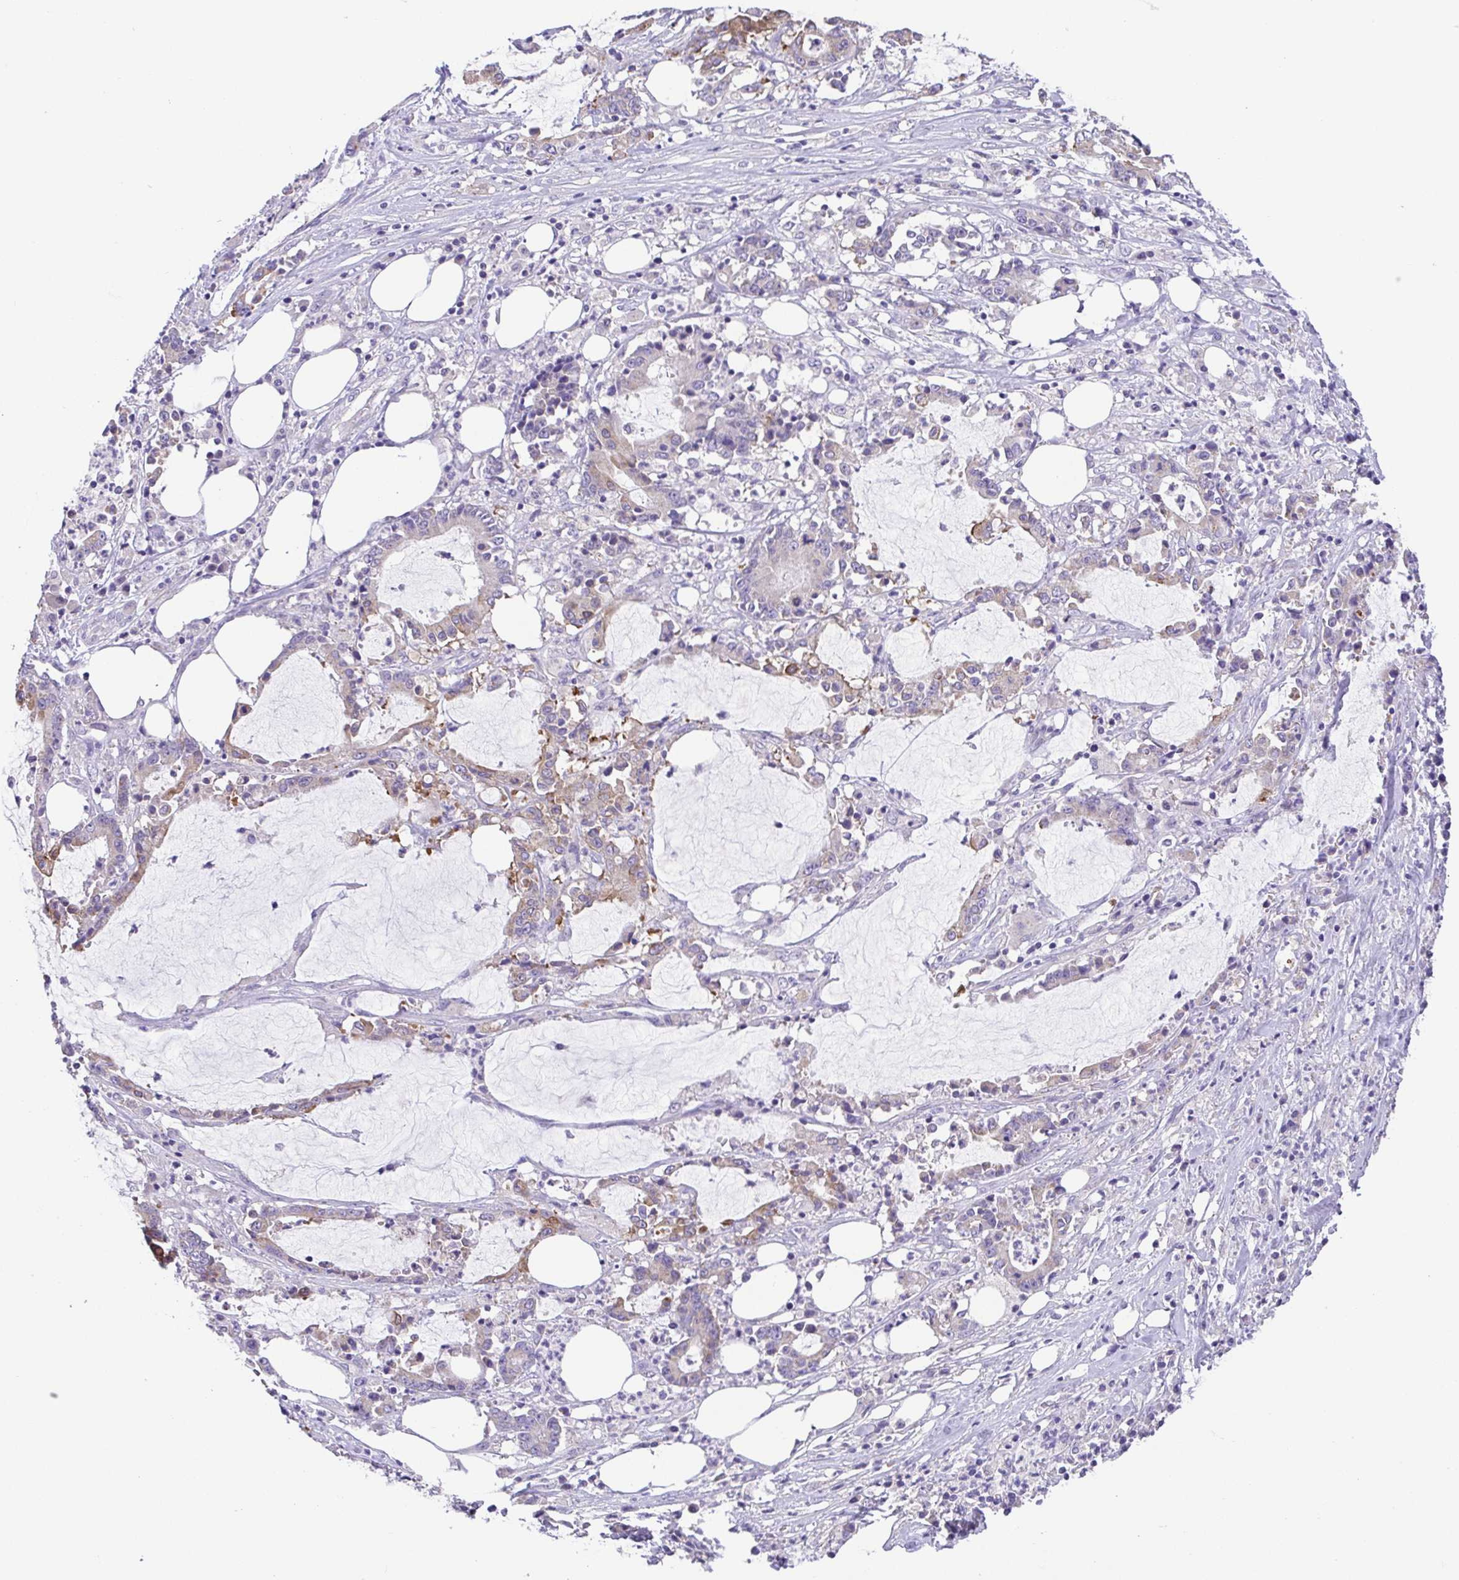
{"staining": {"intensity": "weak", "quantity": "<25%", "location": "cytoplasmic/membranous"}, "tissue": "stomach cancer", "cell_type": "Tumor cells", "image_type": "cancer", "snomed": [{"axis": "morphology", "description": "Adenocarcinoma, NOS"}, {"axis": "topography", "description": "Stomach, upper"}], "caption": "DAB (3,3'-diaminobenzidine) immunohistochemical staining of stomach adenocarcinoma exhibits no significant expression in tumor cells.", "gene": "SLC13A1", "patient": {"sex": "male", "age": 68}}